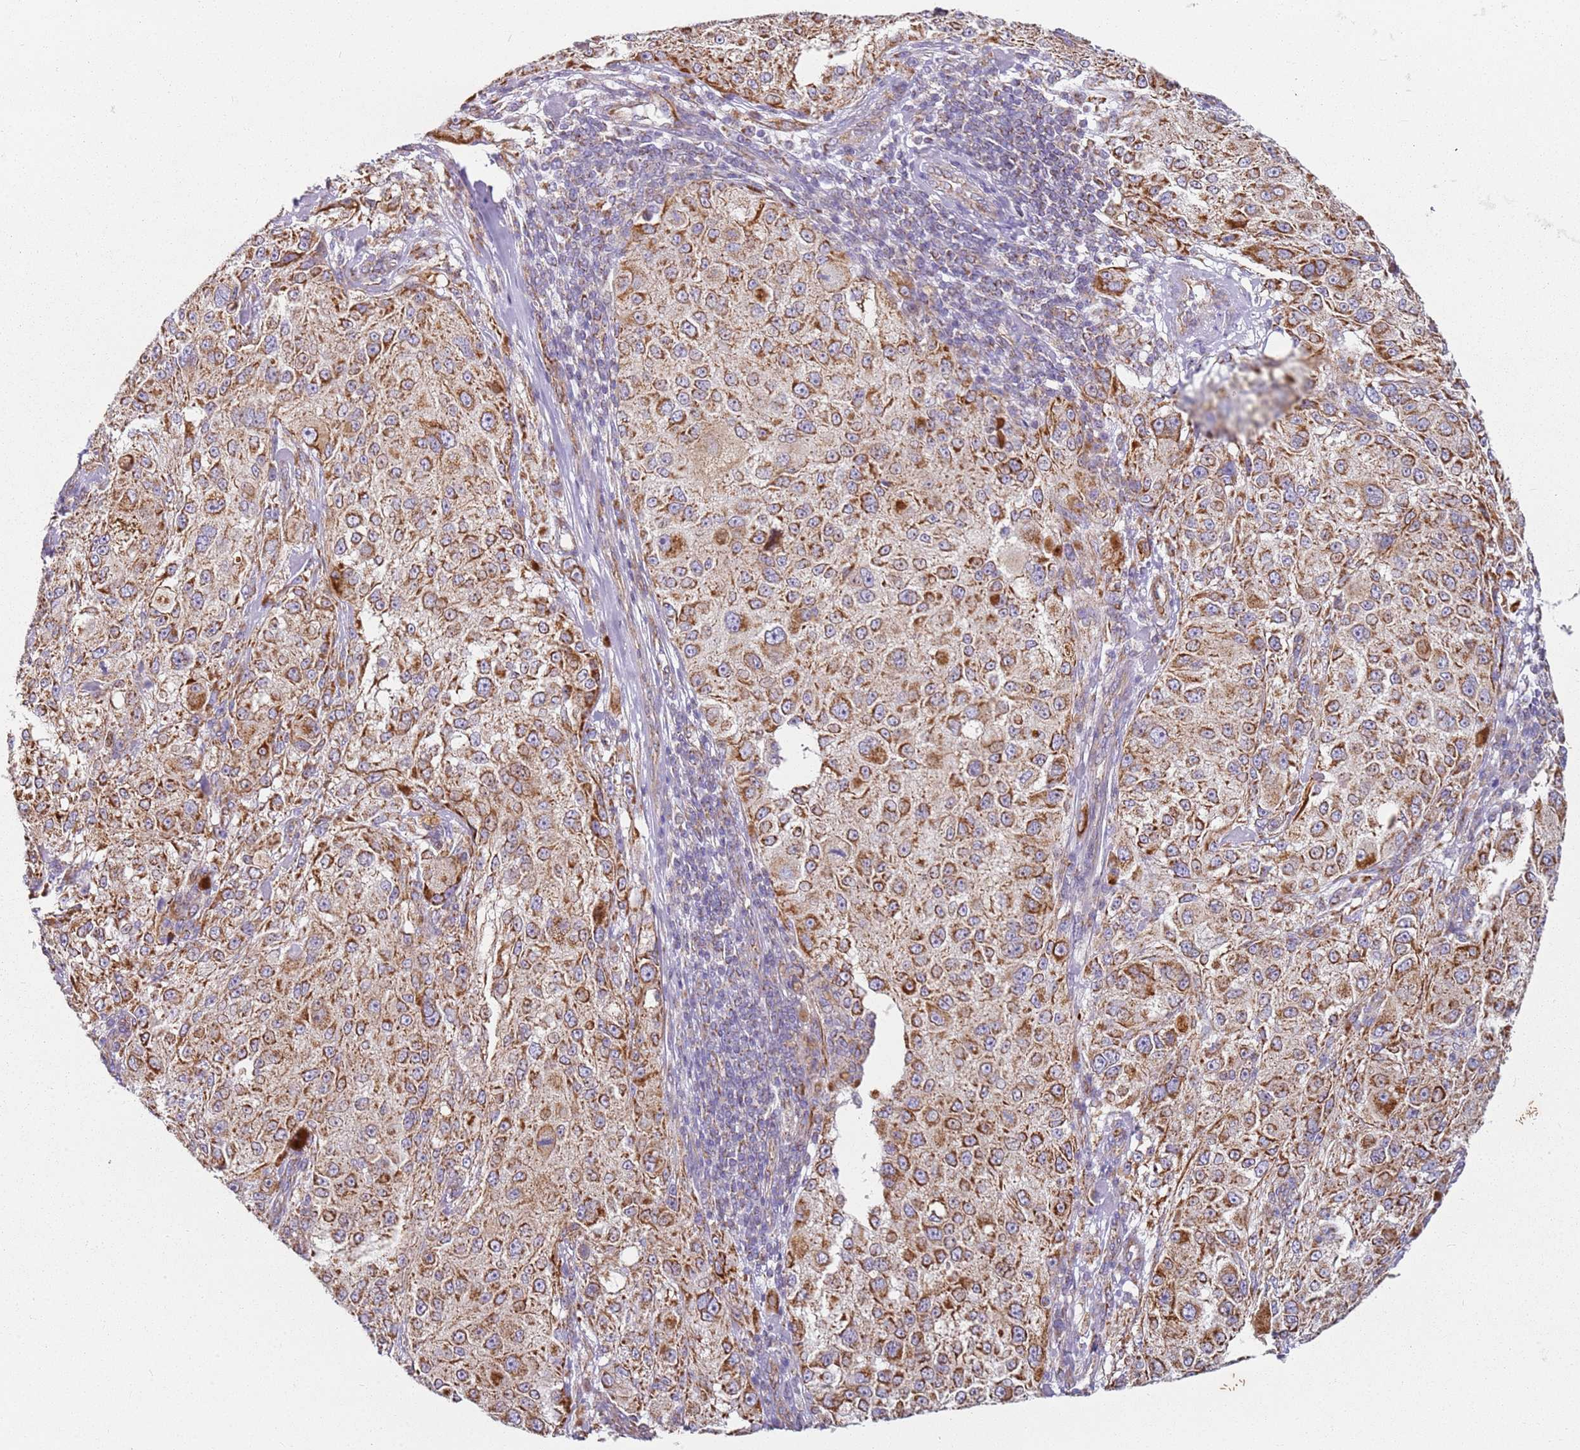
{"staining": {"intensity": "strong", "quantity": ">75%", "location": "cytoplasmic/membranous"}, "tissue": "melanoma", "cell_type": "Tumor cells", "image_type": "cancer", "snomed": [{"axis": "morphology", "description": "Necrosis, NOS"}, {"axis": "morphology", "description": "Malignant melanoma, NOS"}, {"axis": "topography", "description": "Skin"}], "caption": "Strong cytoplasmic/membranous expression for a protein is seen in about >75% of tumor cells of melanoma using immunohistochemistry (IHC).", "gene": "ALS2", "patient": {"sex": "female", "age": 87}}